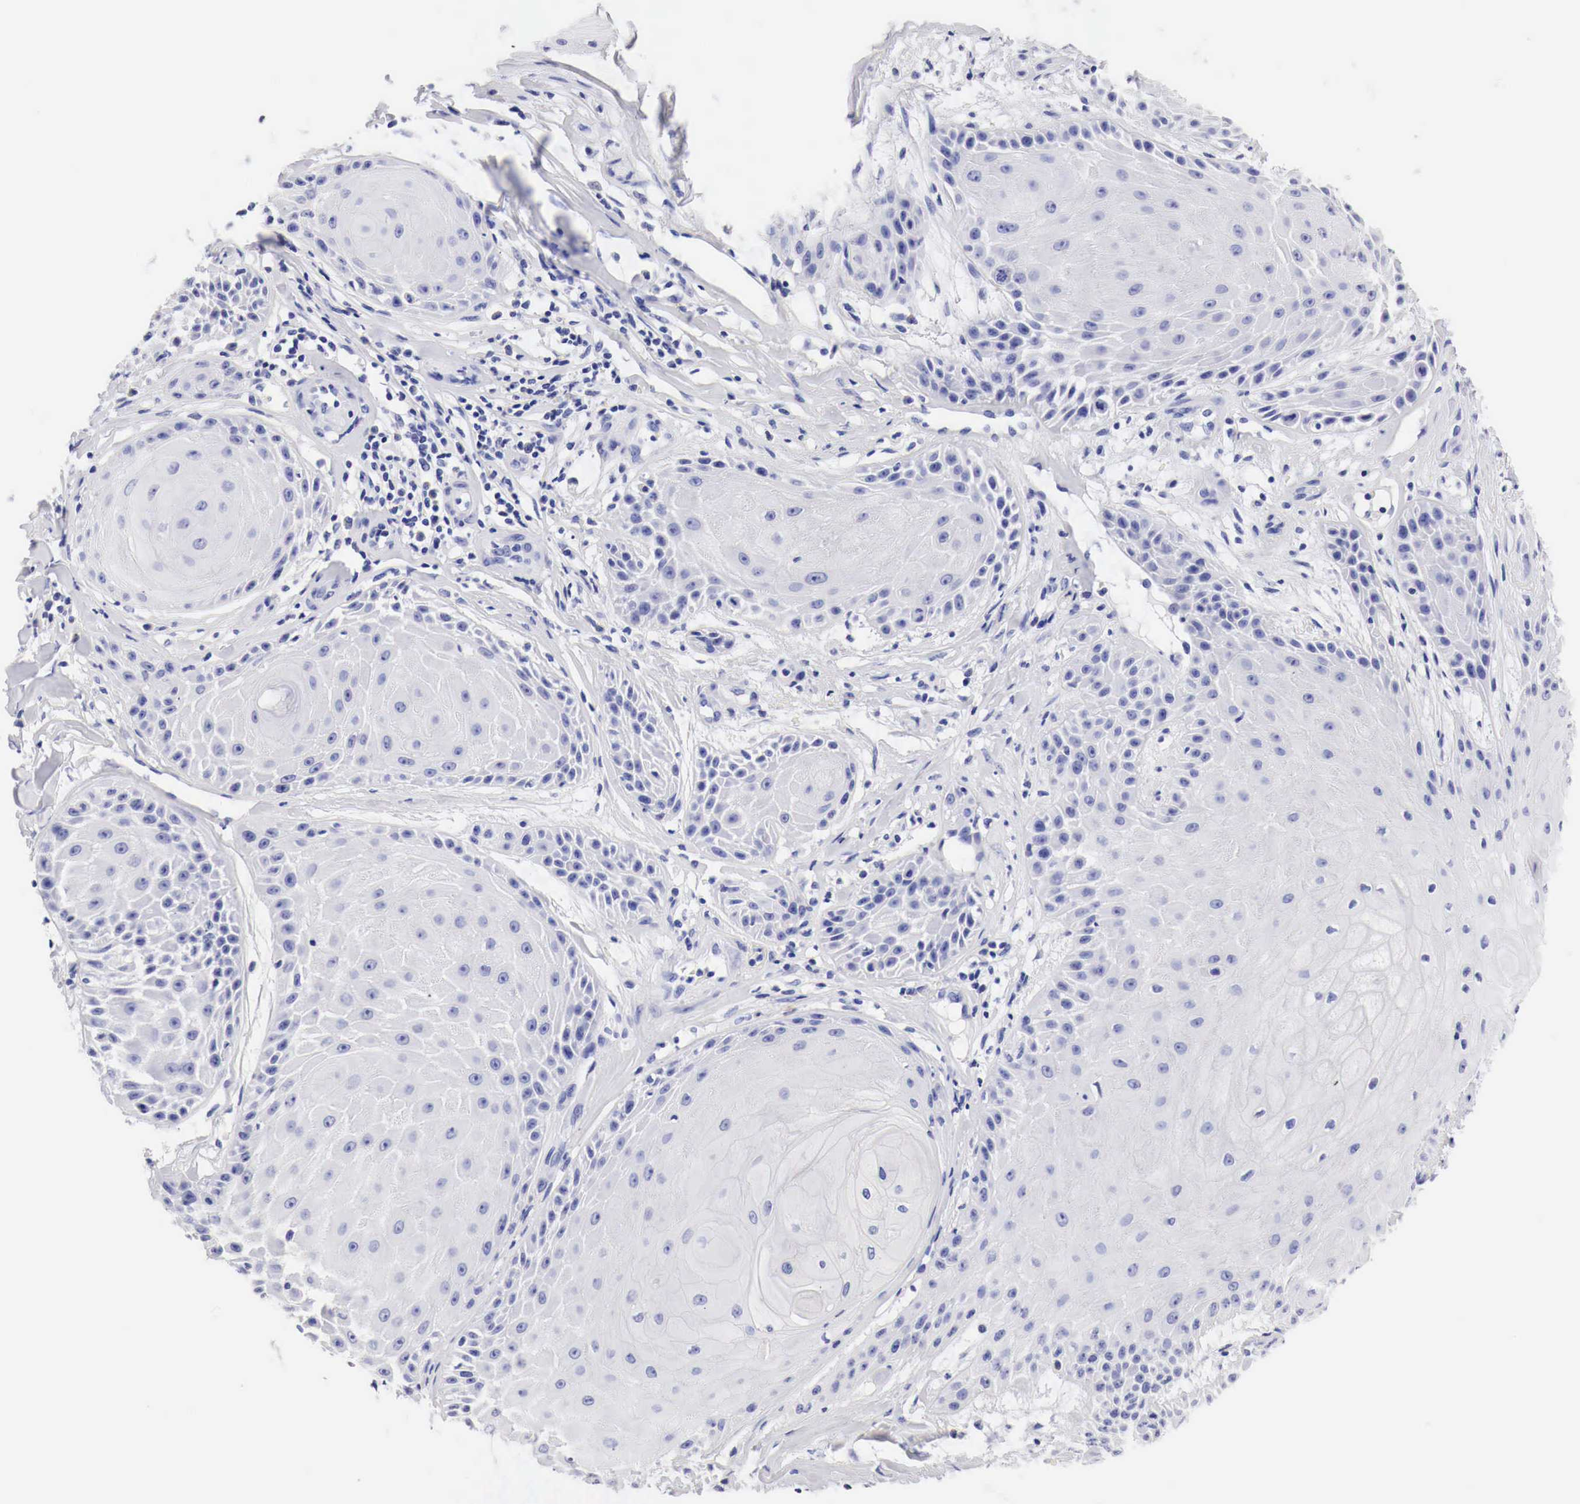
{"staining": {"intensity": "negative", "quantity": "none", "location": "none"}, "tissue": "skin cancer", "cell_type": "Tumor cells", "image_type": "cancer", "snomed": [{"axis": "morphology", "description": "Squamous cell carcinoma, NOS"}, {"axis": "topography", "description": "Skin"}], "caption": "Immunohistochemistry (IHC) of skin squamous cell carcinoma demonstrates no positivity in tumor cells. (Brightfield microscopy of DAB (3,3'-diaminobenzidine) immunohistochemistry (IHC) at high magnification).", "gene": "TYR", "patient": {"sex": "male", "age": 57}}